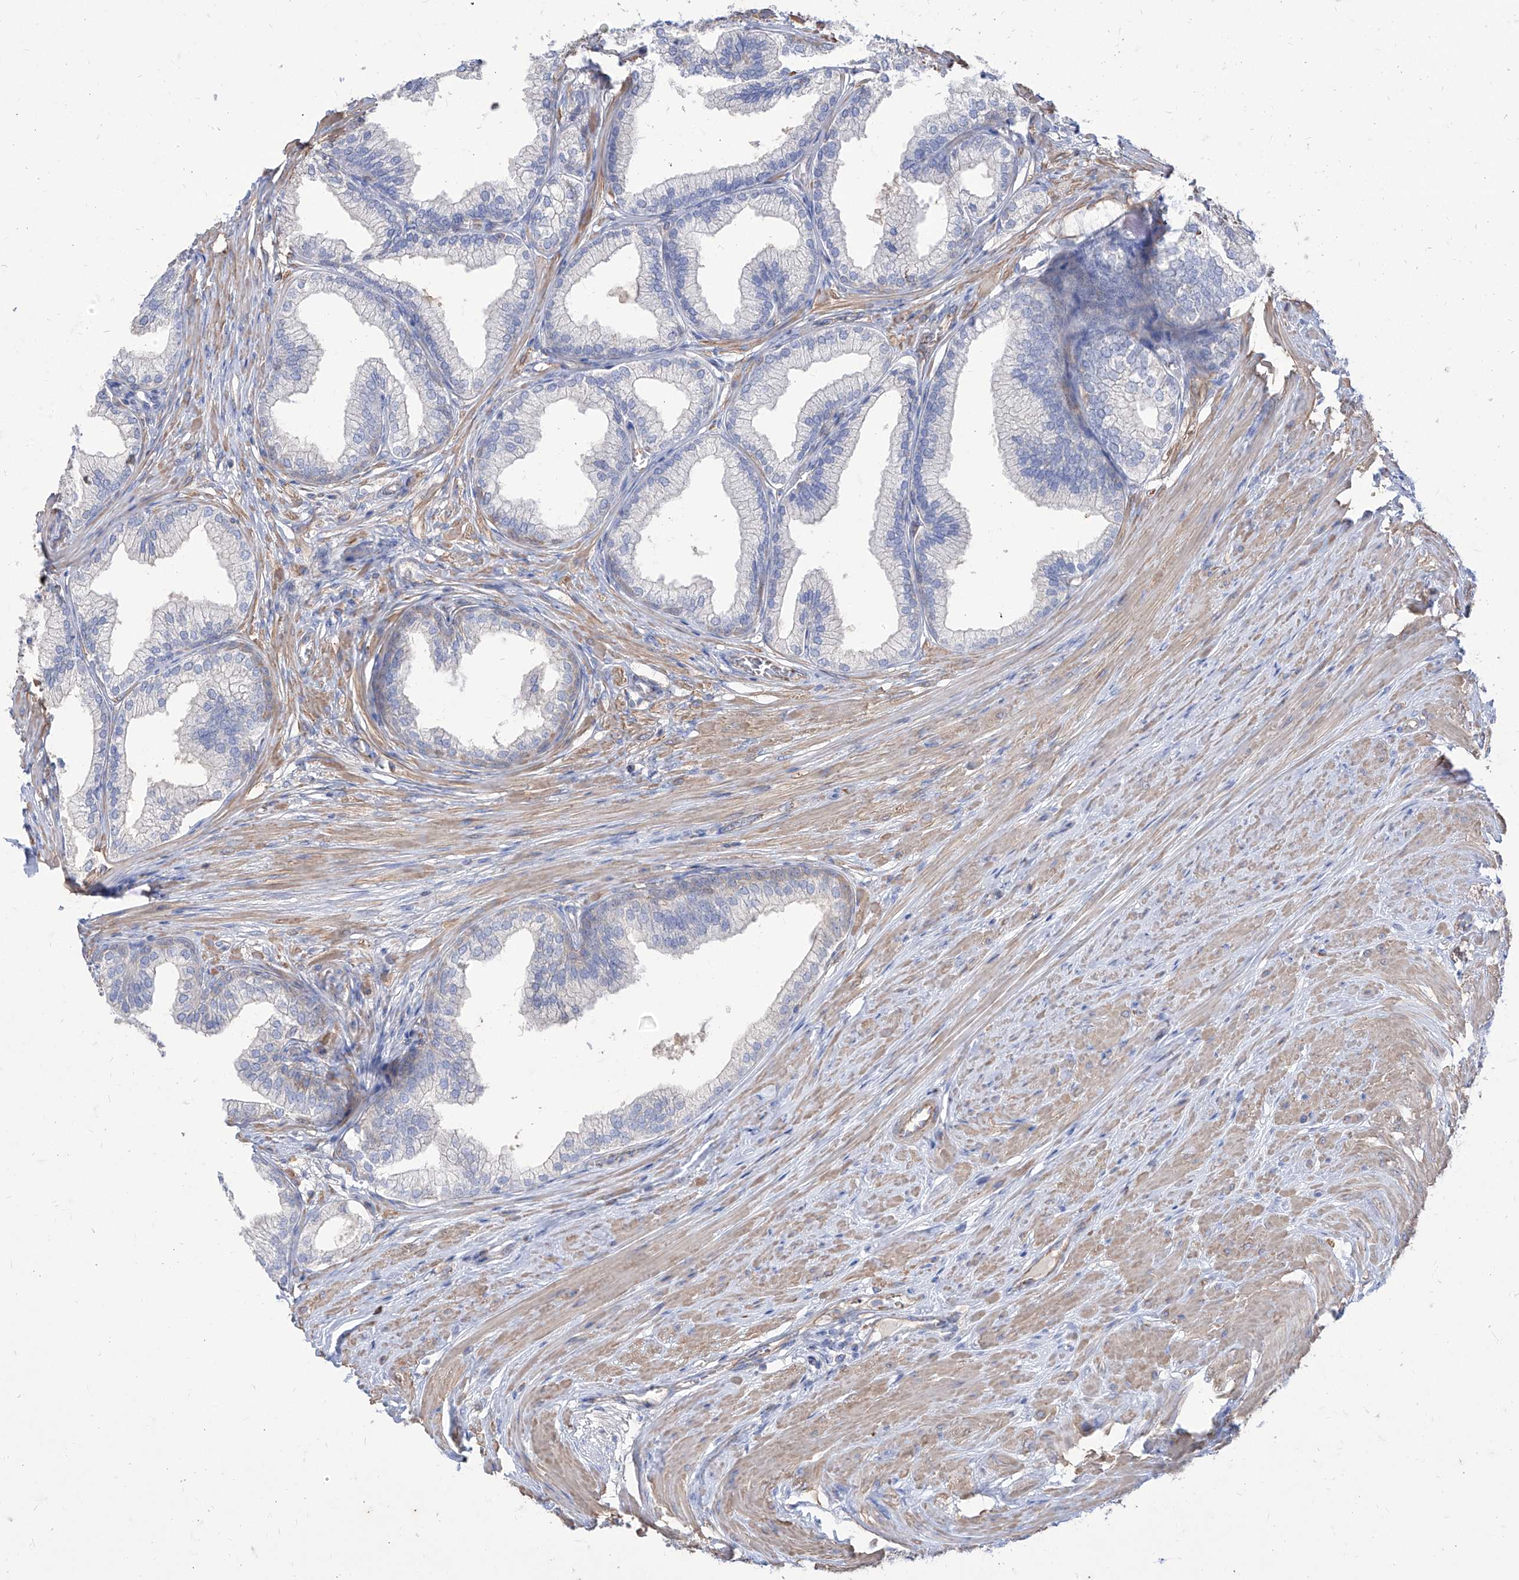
{"staining": {"intensity": "negative", "quantity": "none", "location": "none"}, "tissue": "prostate", "cell_type": "Glandular cells", "image_type": "normal", "snomed": [{"axis": "morphology", "description": "Normal tissue, NOS"}, {"axis": "morphology", "description": "Urothelial carcinoma, Low grade"}, {"axis": "topography", "description": "Urinary bladder"}, {"axis": "topography", "description": "Prostate"}], "caption": "Prostate was stained to show a protein in brown. There is no significant positivity in glandular cells. (Brightfield microscopy of DAB (3,3'-diaminobenzidine) IHC at high magnification).", "gene": "C1orf74", "patient": {"sex": "male", "age": 60}}